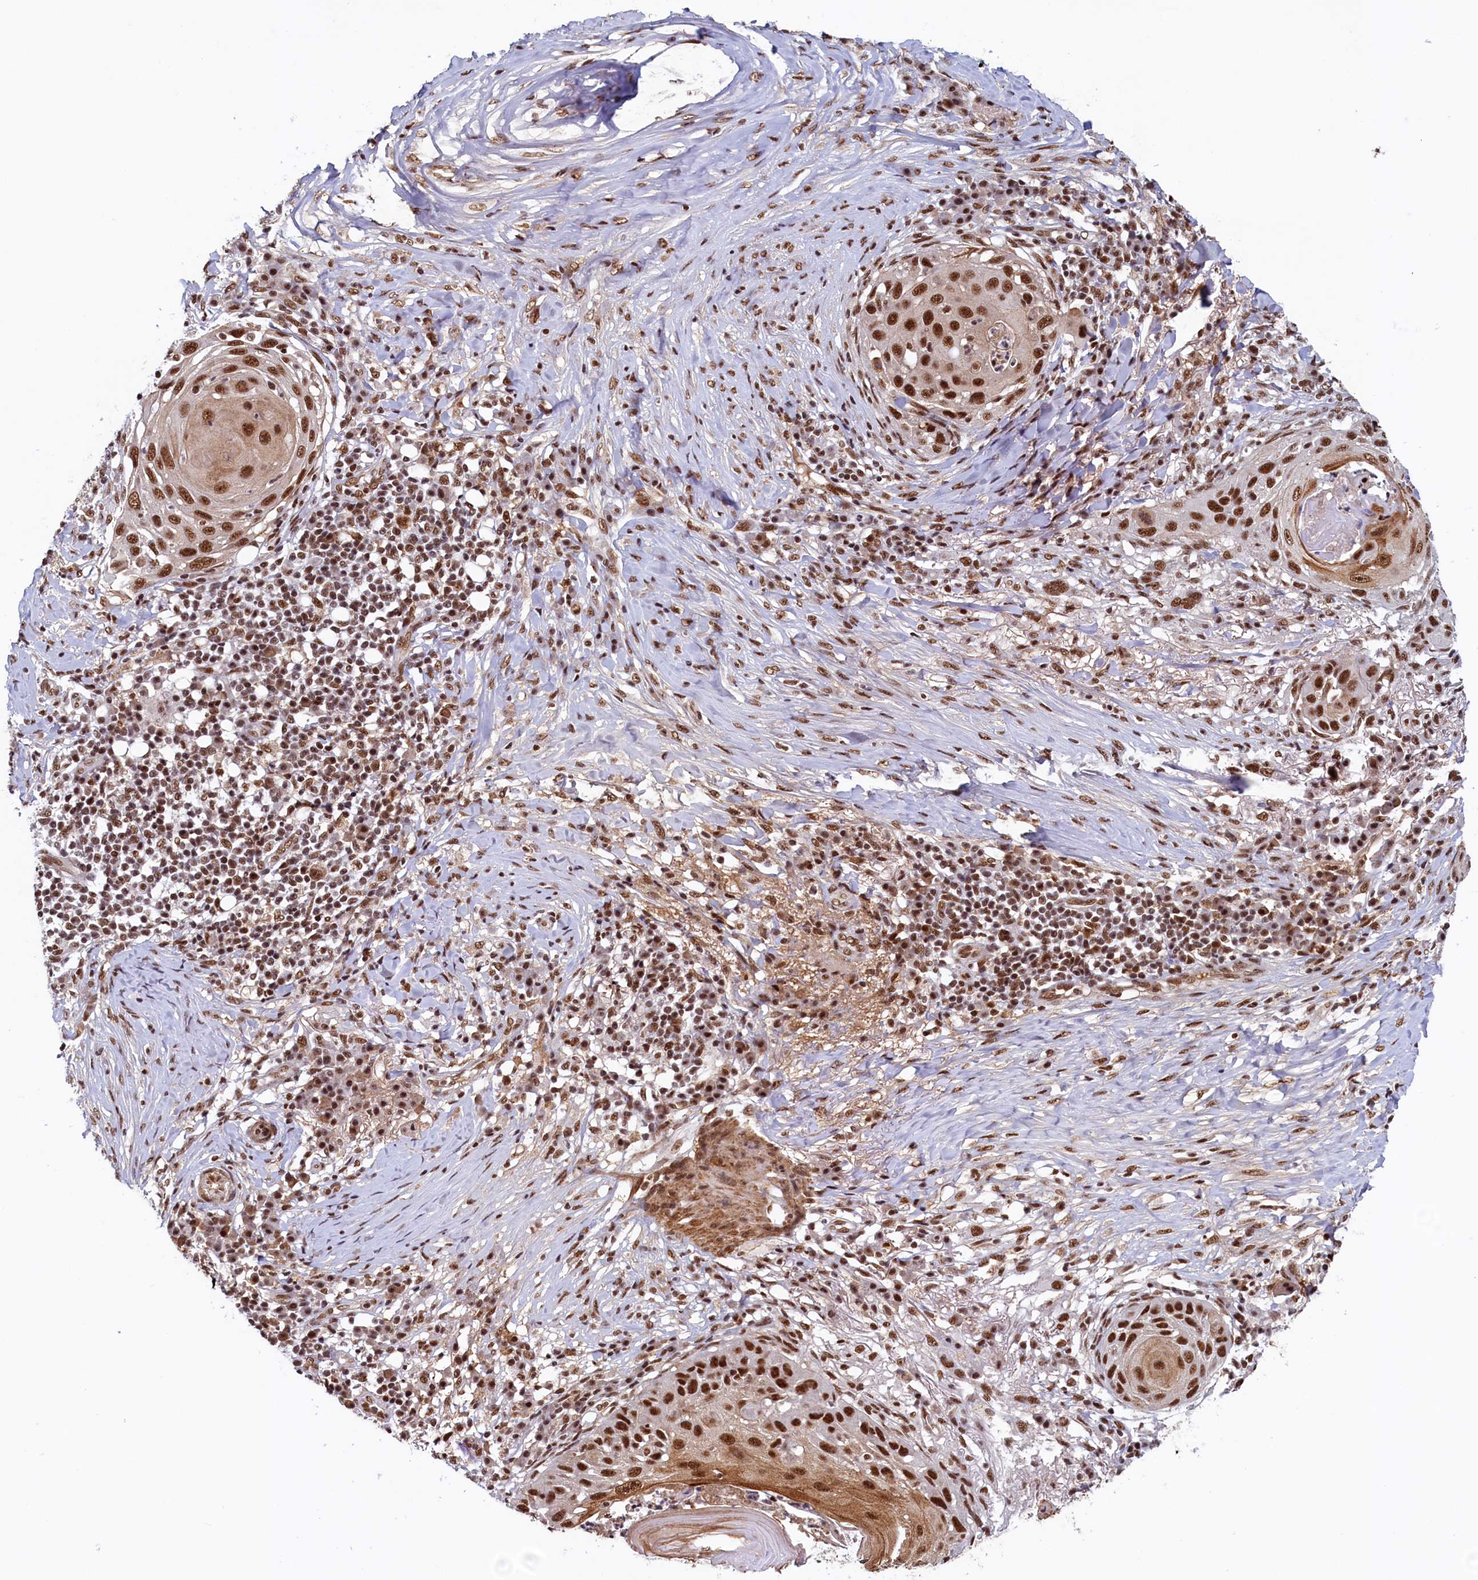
{"staining": {"intensity": "strong", "quantity": ">75%", "location": "nuclear"}, "tissue": "skin cancer", "cell_type": "Tumor cells", "image_type": "cancer", "snomed": [{"axis": "morphology", "description": "Squamous cell carcinoma, NOS"}, {"axis": "topography", "description": "Skin"}], "caption": "The photomicrograph shows immunohistochemical staining of skin cancer (squamous cell carcinoma). There is strong nuclear positivity is appreciated in about >75% of tumor cells. (DAB (3,3'-diaminobenzidine) IHC, brown staining for protein, blue staining for nuclei).", "gene": "ZC3H18", "patient": {"sex": "female", "age": 44}}